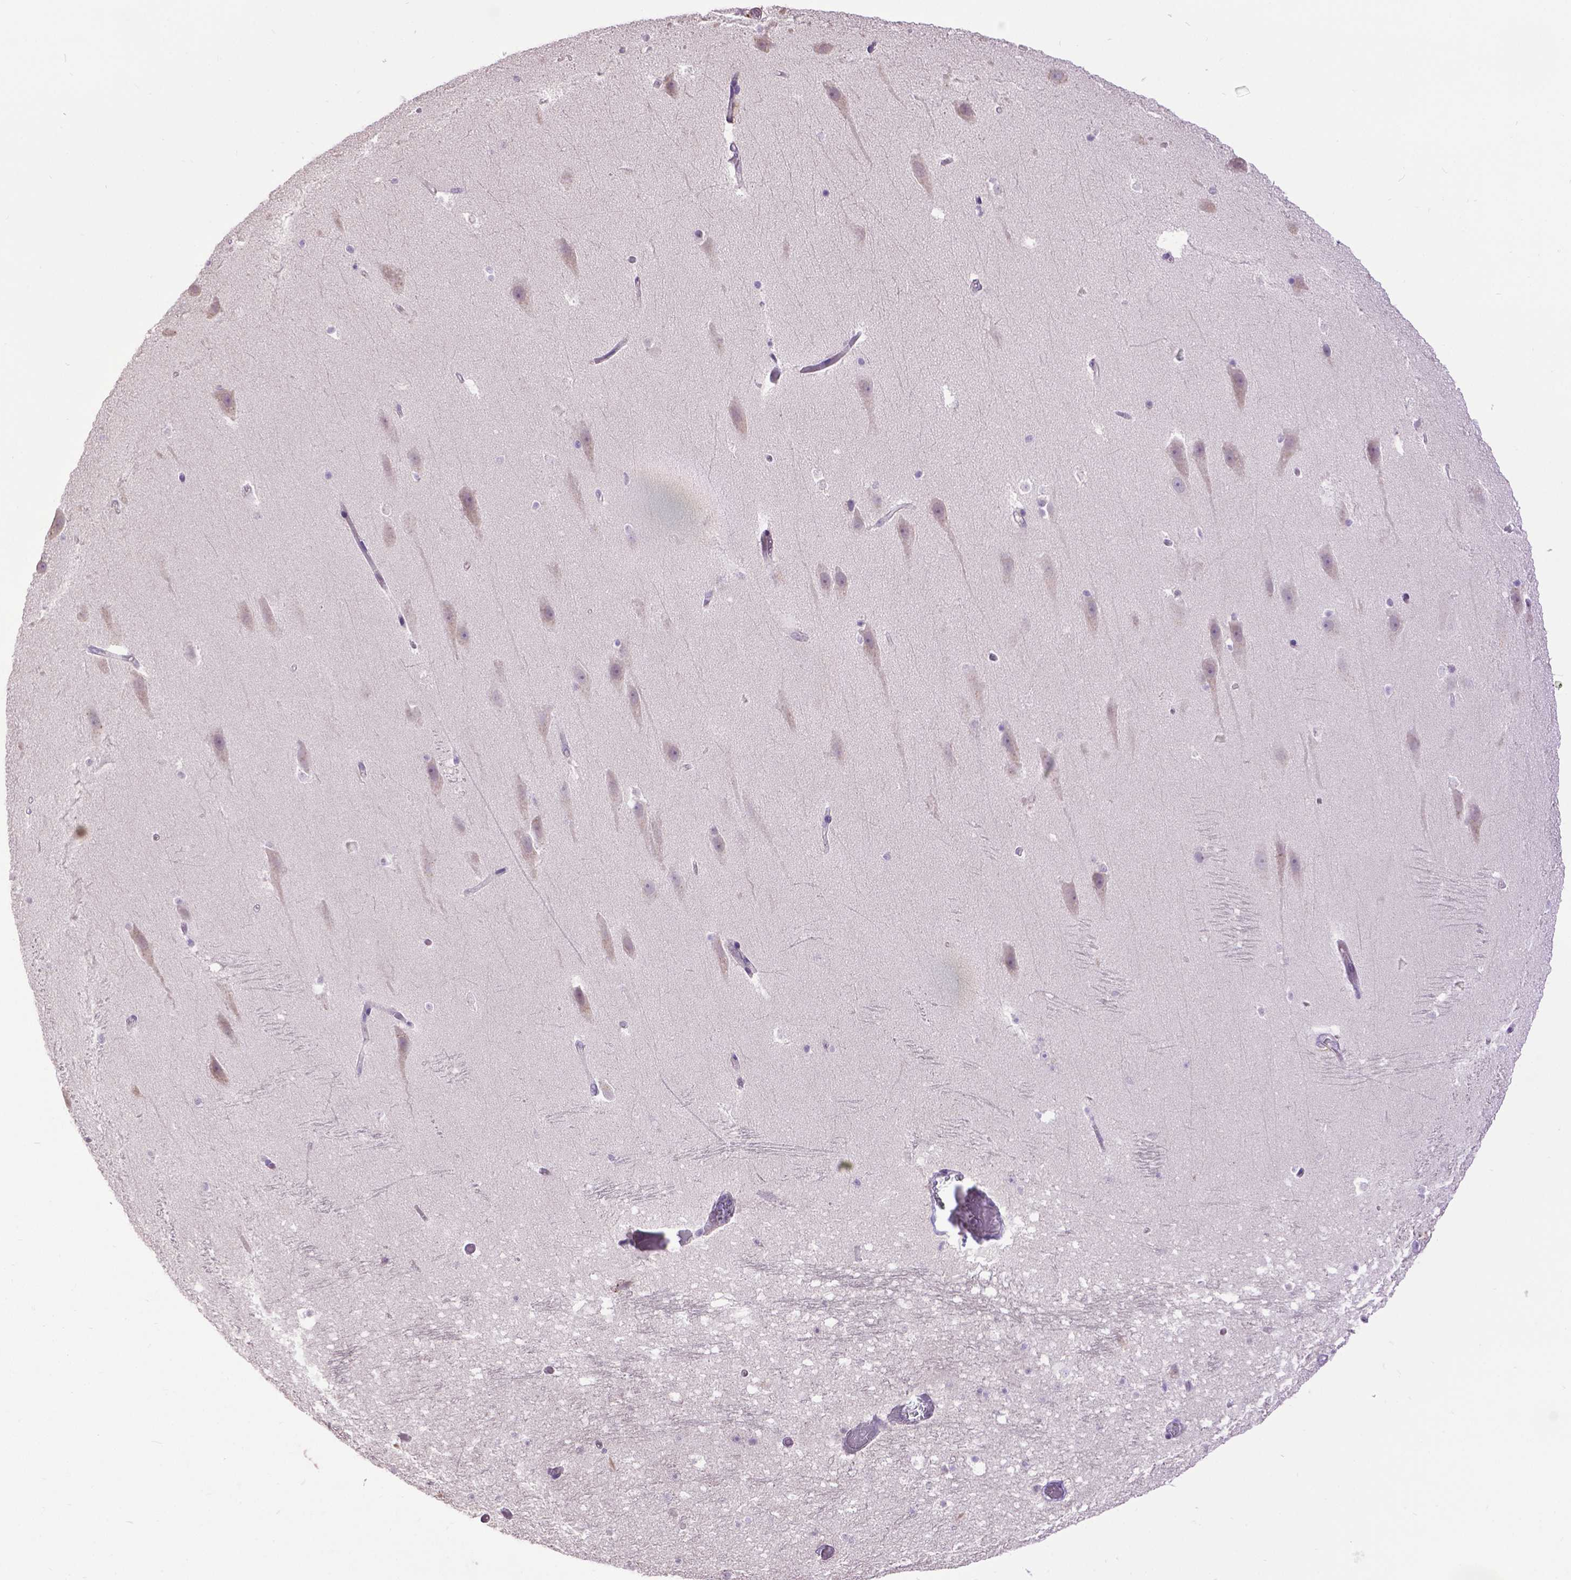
{"staining": {"intensity": "negative", "quantity": "none", "location": "none"}, "tissue": "hippocampus", "cell_type": "Glial cells", "image_type": "normal", "snomed": [{"axis": "morphology", "description": "Normal tissue, NOS"}, {"axis": "topography", "description": "Hippocampus"}], "caption": "This is an immunohistochemistry photomicrograph of unremarkable human hippocampus. There is no expression in glial cells.", "gene": "CPM", "patient": {"sex": "male", "age": 26}}